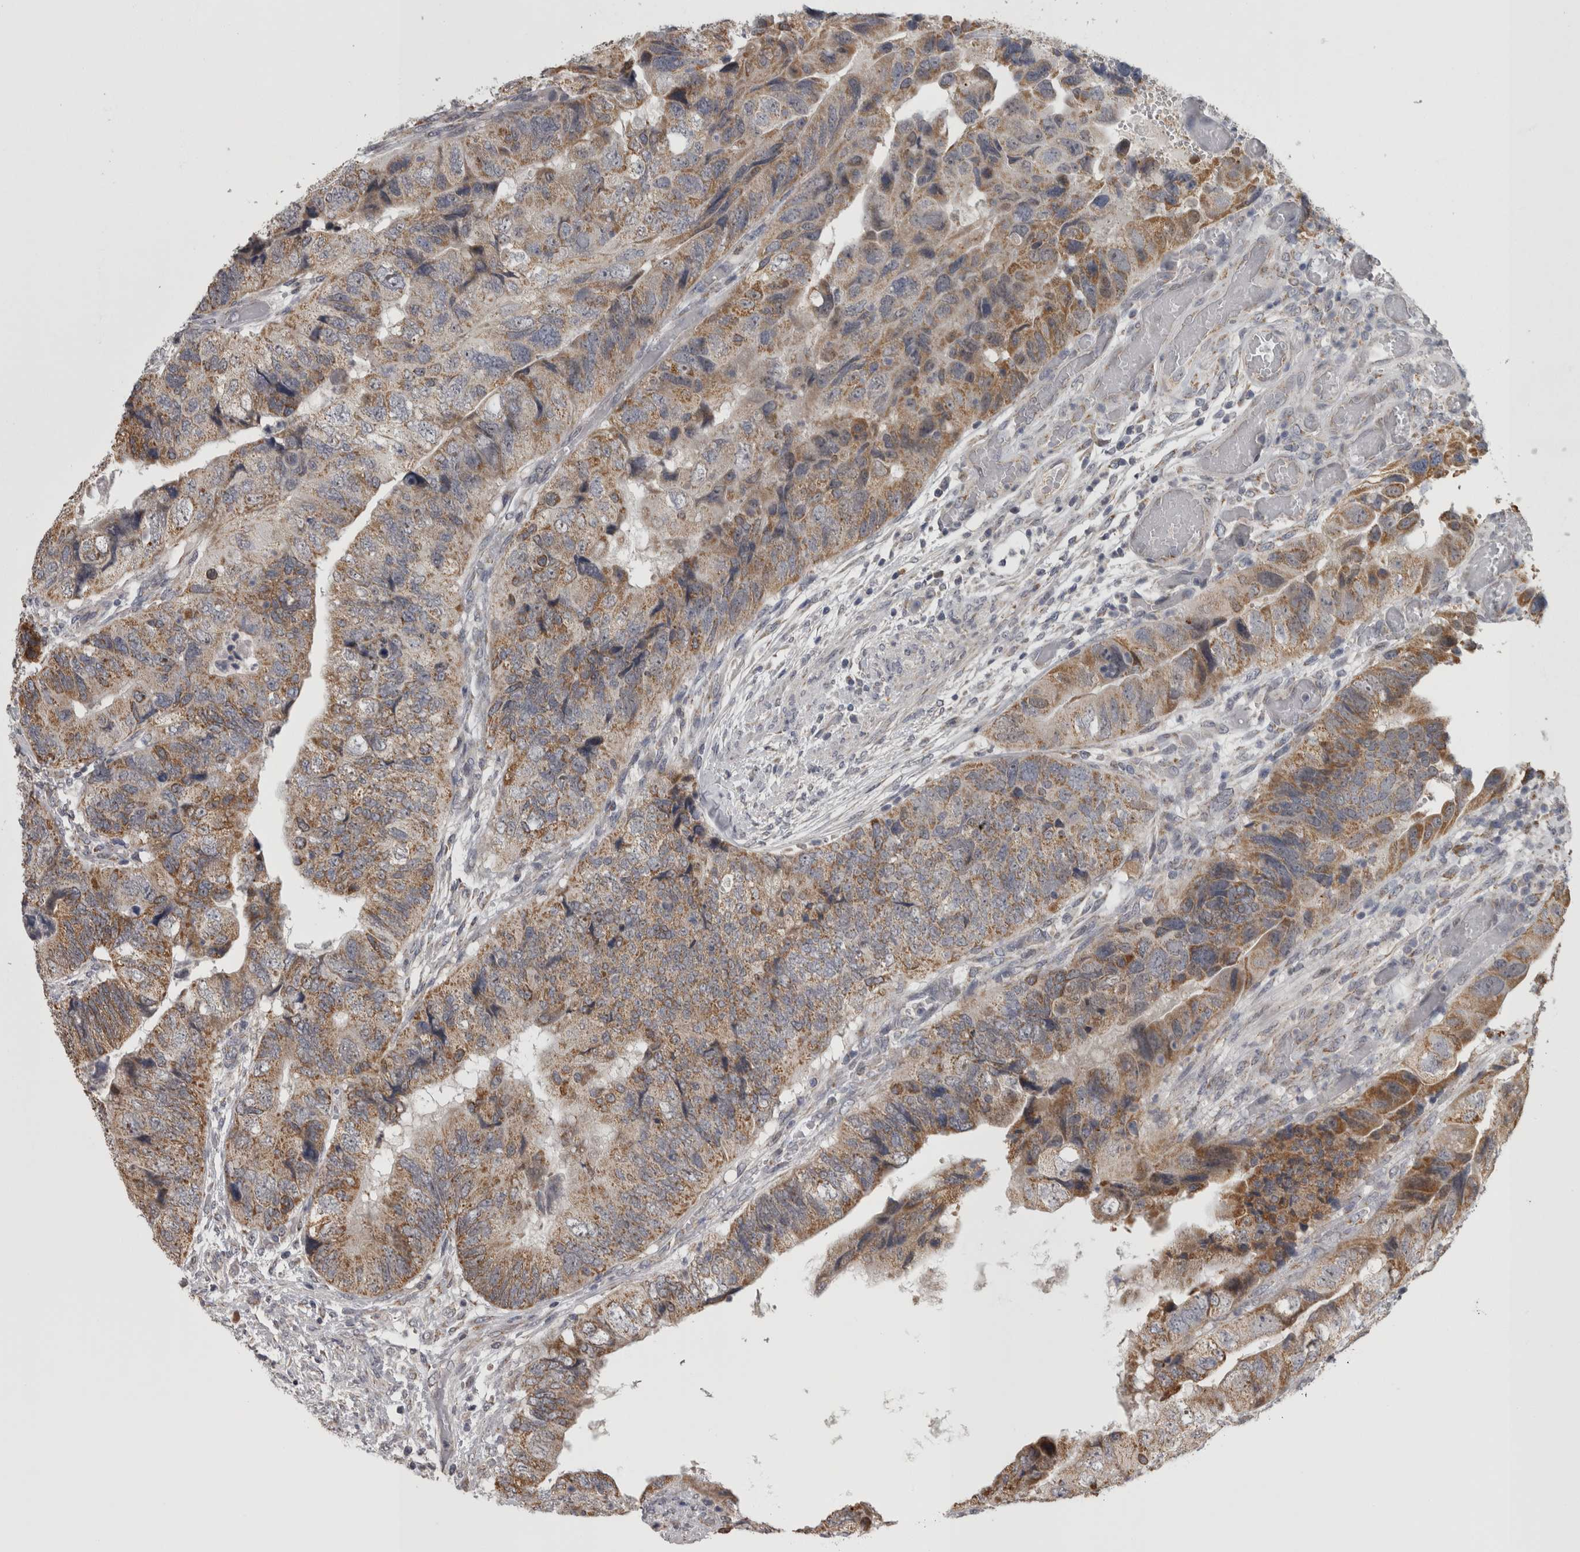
{"staining": {"intensity": "moderate", "quantity": ">75%", "location": "cytoplasmic/membranous"}, "tissue": "colorectal cancer", "cell_type": "Tumor cells", "image_type": "cancer", "snomed": [{"axis": "morphology", "description": "Adenocarcinoma, NOS"}, {"axis": "topography", "description": "Rectum"}], "caption": "The photomicrograph exhibits immunohistochemical staining of colorectal cancer. There is moderate cytoplasmic/membranous staining is appreciated in approximately >75% of tumor cells.", "gene": "DBT", "patient": {"sex": "male", "age": 63}}